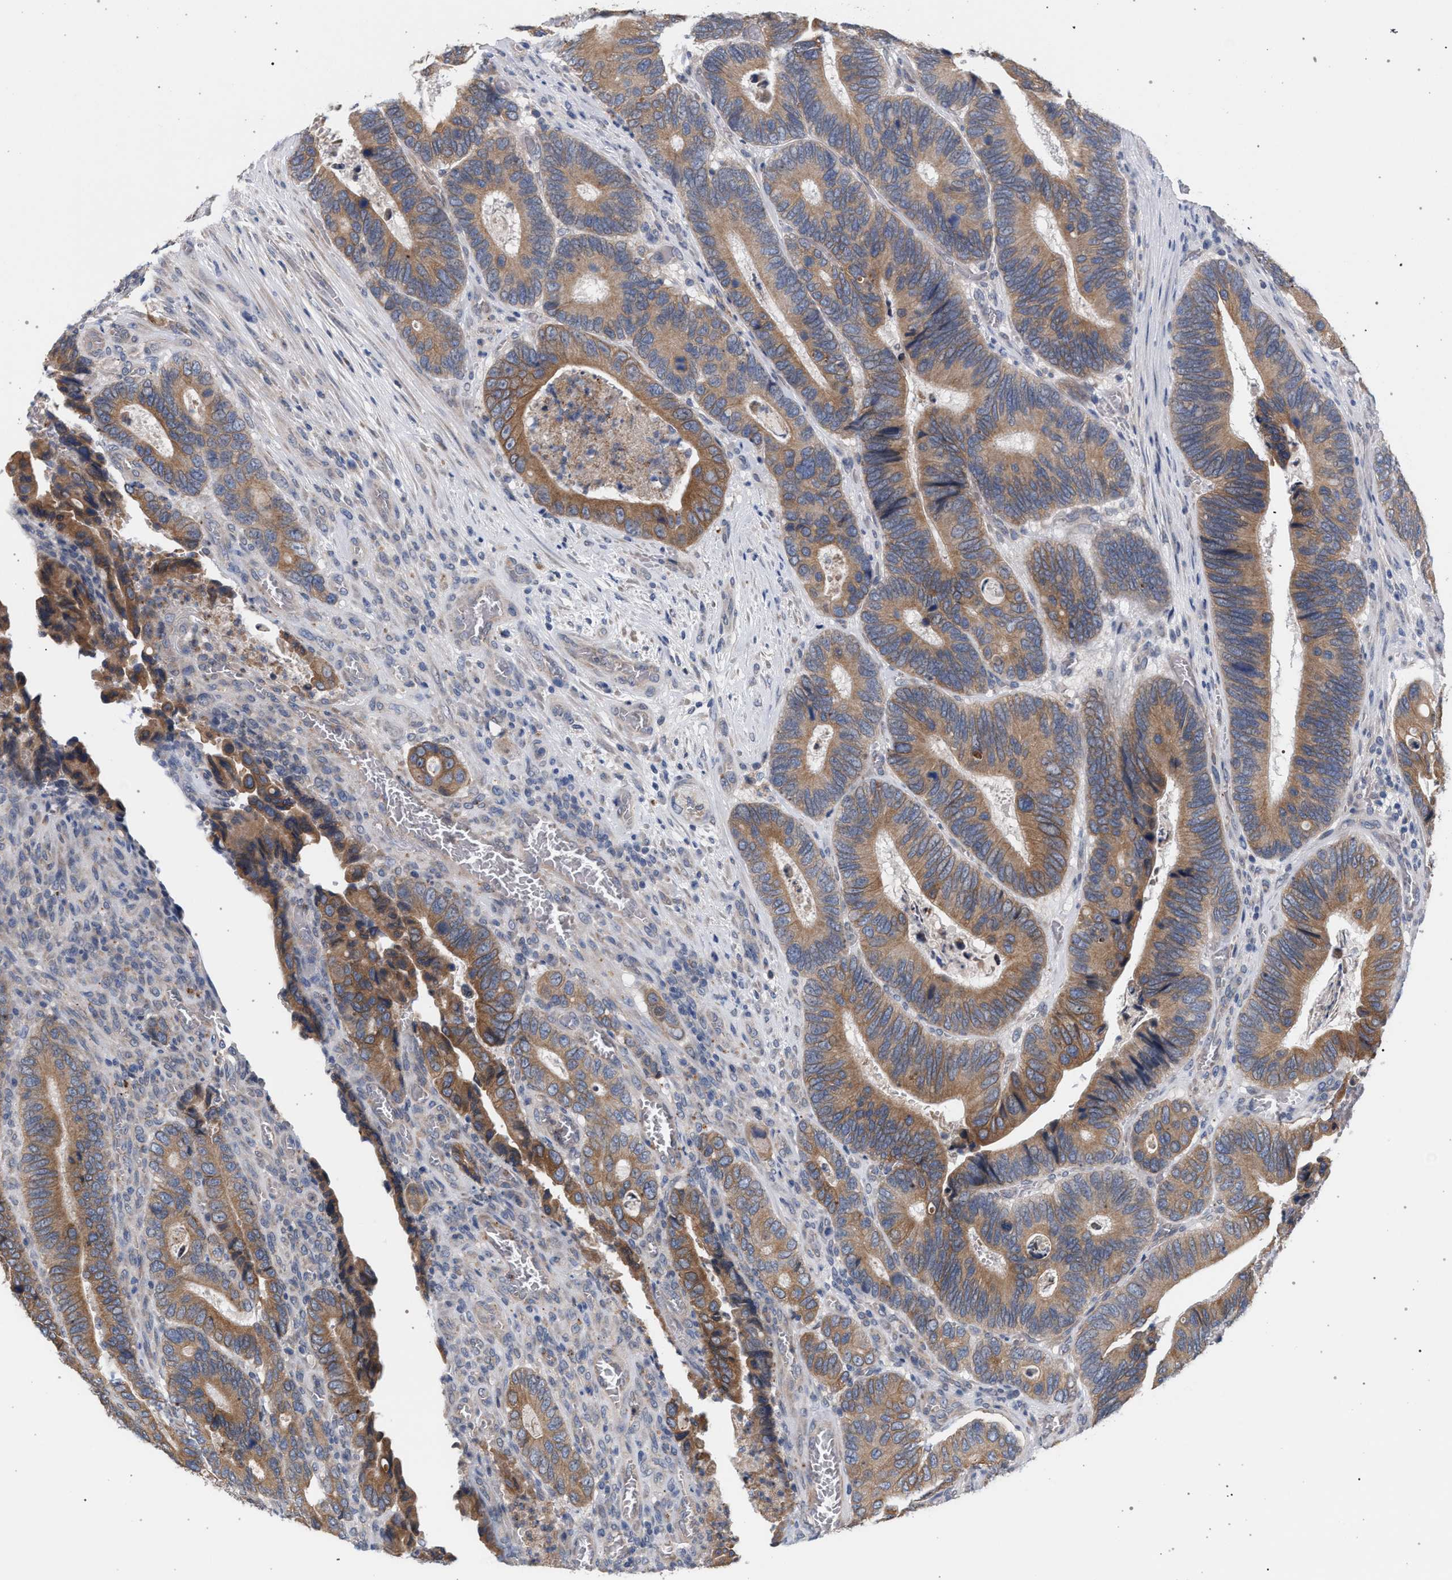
{"staining": {"intensity": "moderate", "quantity": ">75%", "location": "cytoplasmic/membranous"}, "tissue": "colorectal cancer", "cell_type": "Tumor cells", "image_type": "cancer", "snomed": [{"axis": "morphology", "description": "Adenocarcinoma, NOS"}, {"axis": "topography", "description": "Colon"}], "caption": "IHC of human colorectal cancer (adenocarcinoma) displays medium levels of moderate cytoplasmic/membranous expression in about >75% of tumor cells. (Stains: DAB in brown, nuclei in blue, Microscopy: brightfield microscopy at high magnification).", "gene": "ARPC5L", "patient": {"sex": "male", "age": 72}}